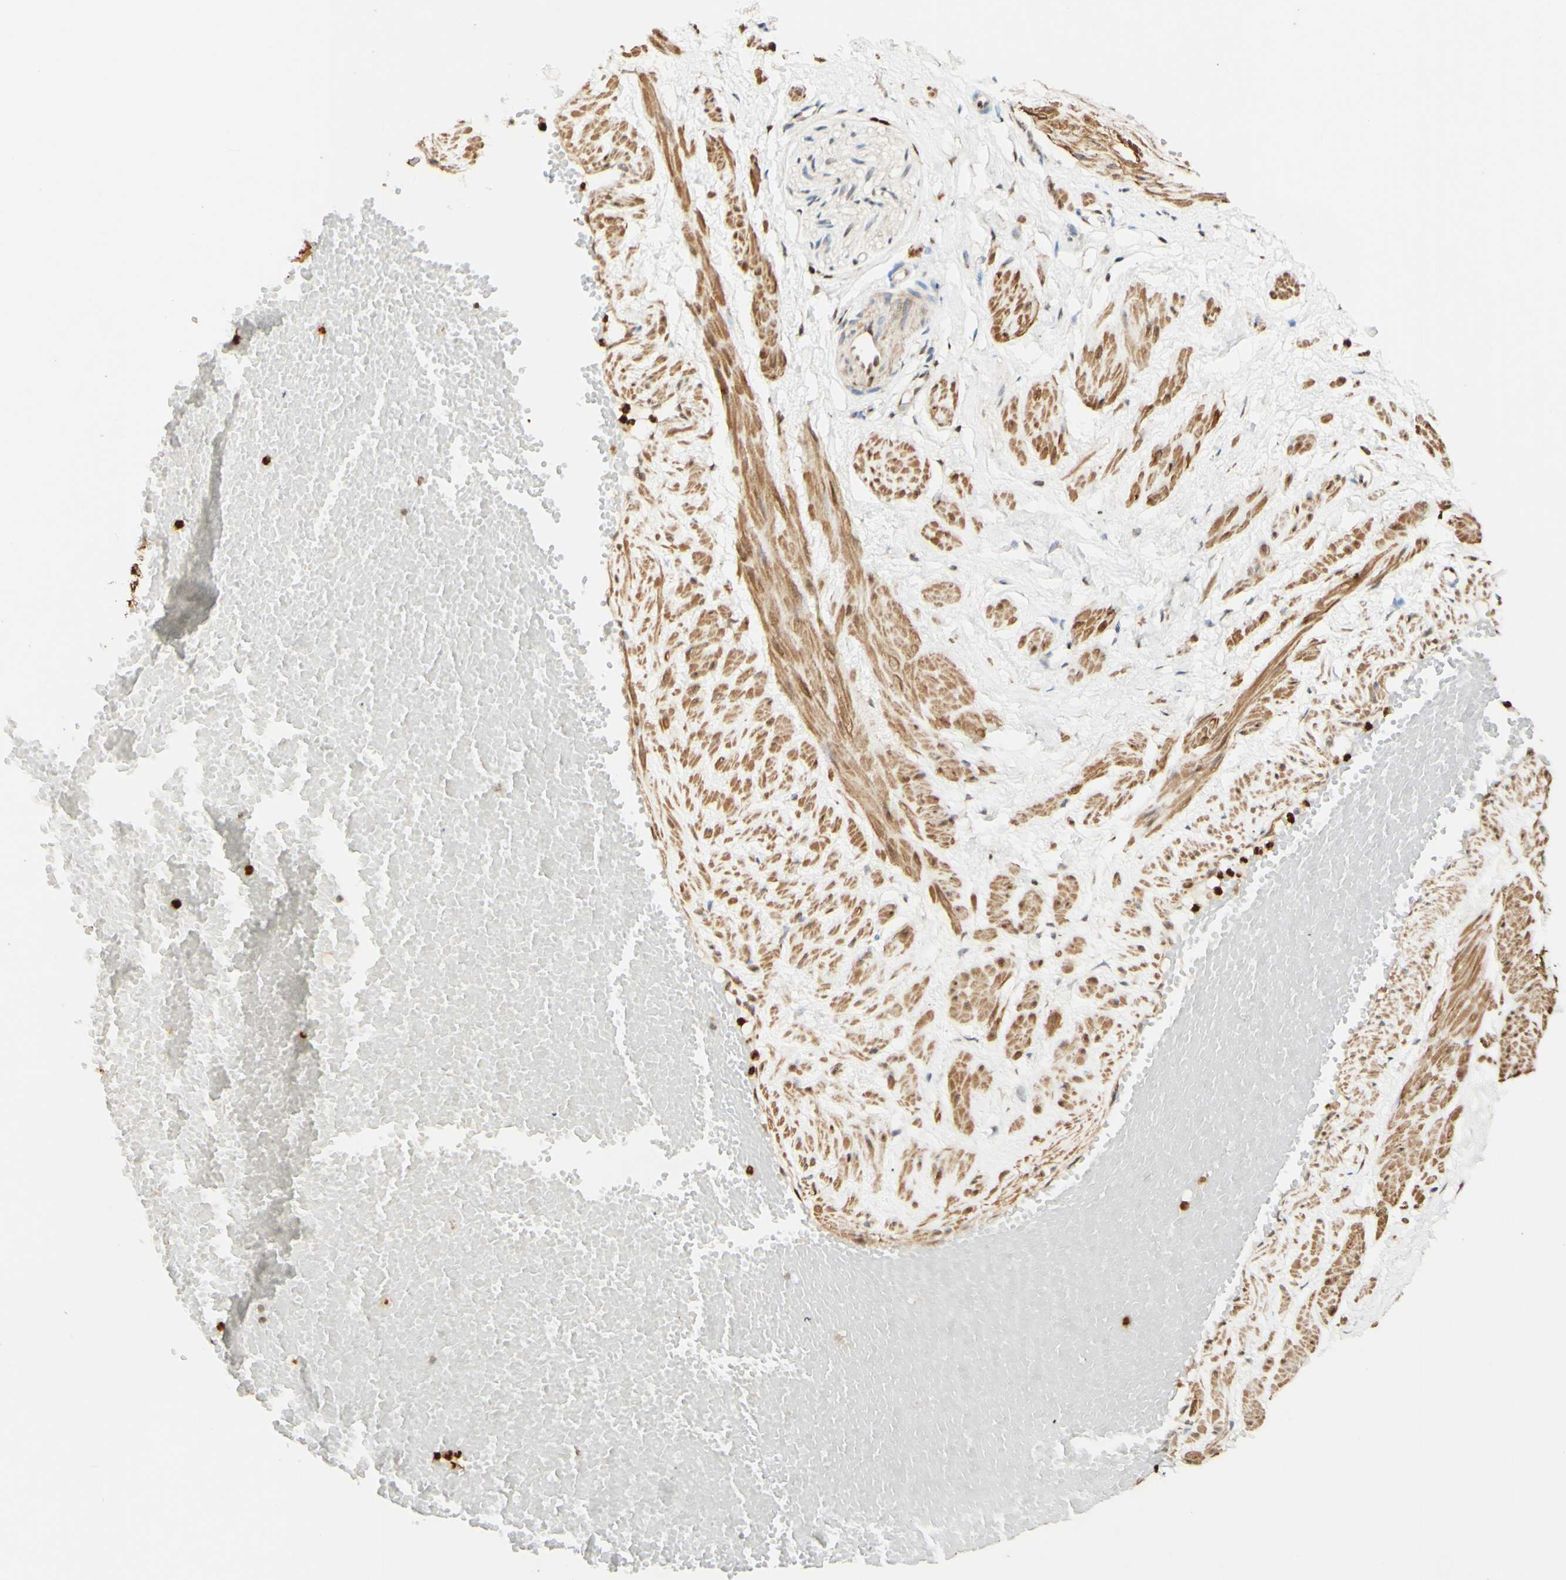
{"staining": {"intensity": "moderate", "quantity": ">75%", "location": "nuclear"}, "tissue": "adipose tissue", "cell_type": "Adipocytes", "image_type": "normal", "snomed": [{"axis": "morphology", "description": "Normal tissue, NOS"}, {"axis": "topography", "description": "Soft tissue"}, {"axis": "topography", "description": "Vascular tissue"}], "caption": "This photomicrograph reveals normal adipose tissue stained with immunohistochemistry (IHC) to label a protein in brown. The nuclear of adipocytes show moderate positivity for the protein. Nuclei are counter-stained blue.", "gene": "MAP3K4", "patient": {"sex": "female", "age": 35}}